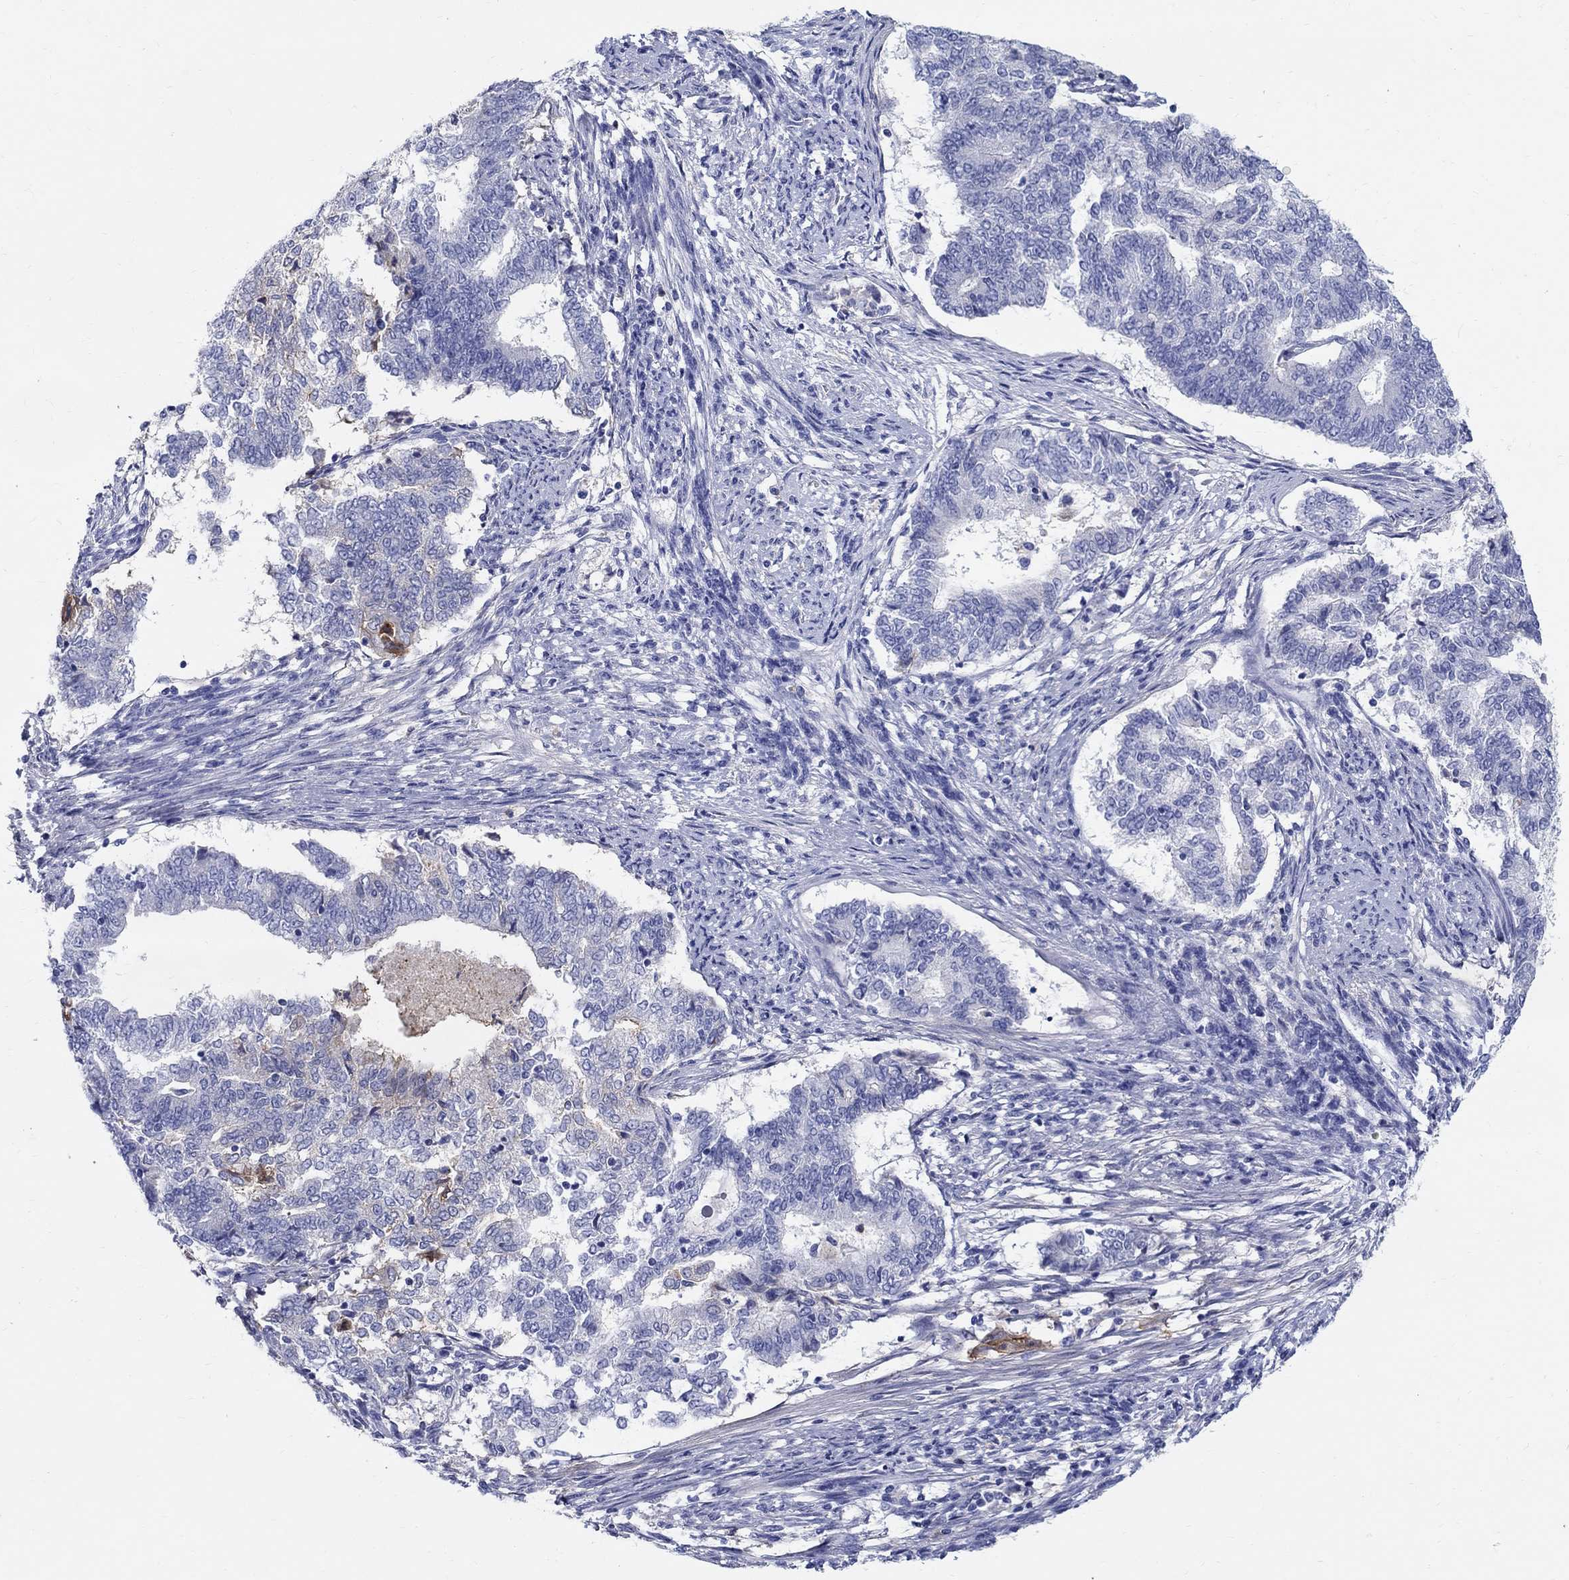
{"staining": {"intensity": "negative", "quantity": "none", "location": "none"}, "tissue": "endometrial cancer", "cell_type": "Tumor cells", "image_type": "cancer", "snomed": [{"axis": "morphology", "description": "Adenocarcinoma, NOS"}, {"axis": "topography", "description": "Endometrium"}], "caption": "Immunohistochemical staining of human endometrial cancer (adenocarcinoma) demonstrates no significant staining in tumor cells.", "gene": "SOX2", "patient": {"sex": "female", "age": 65}}